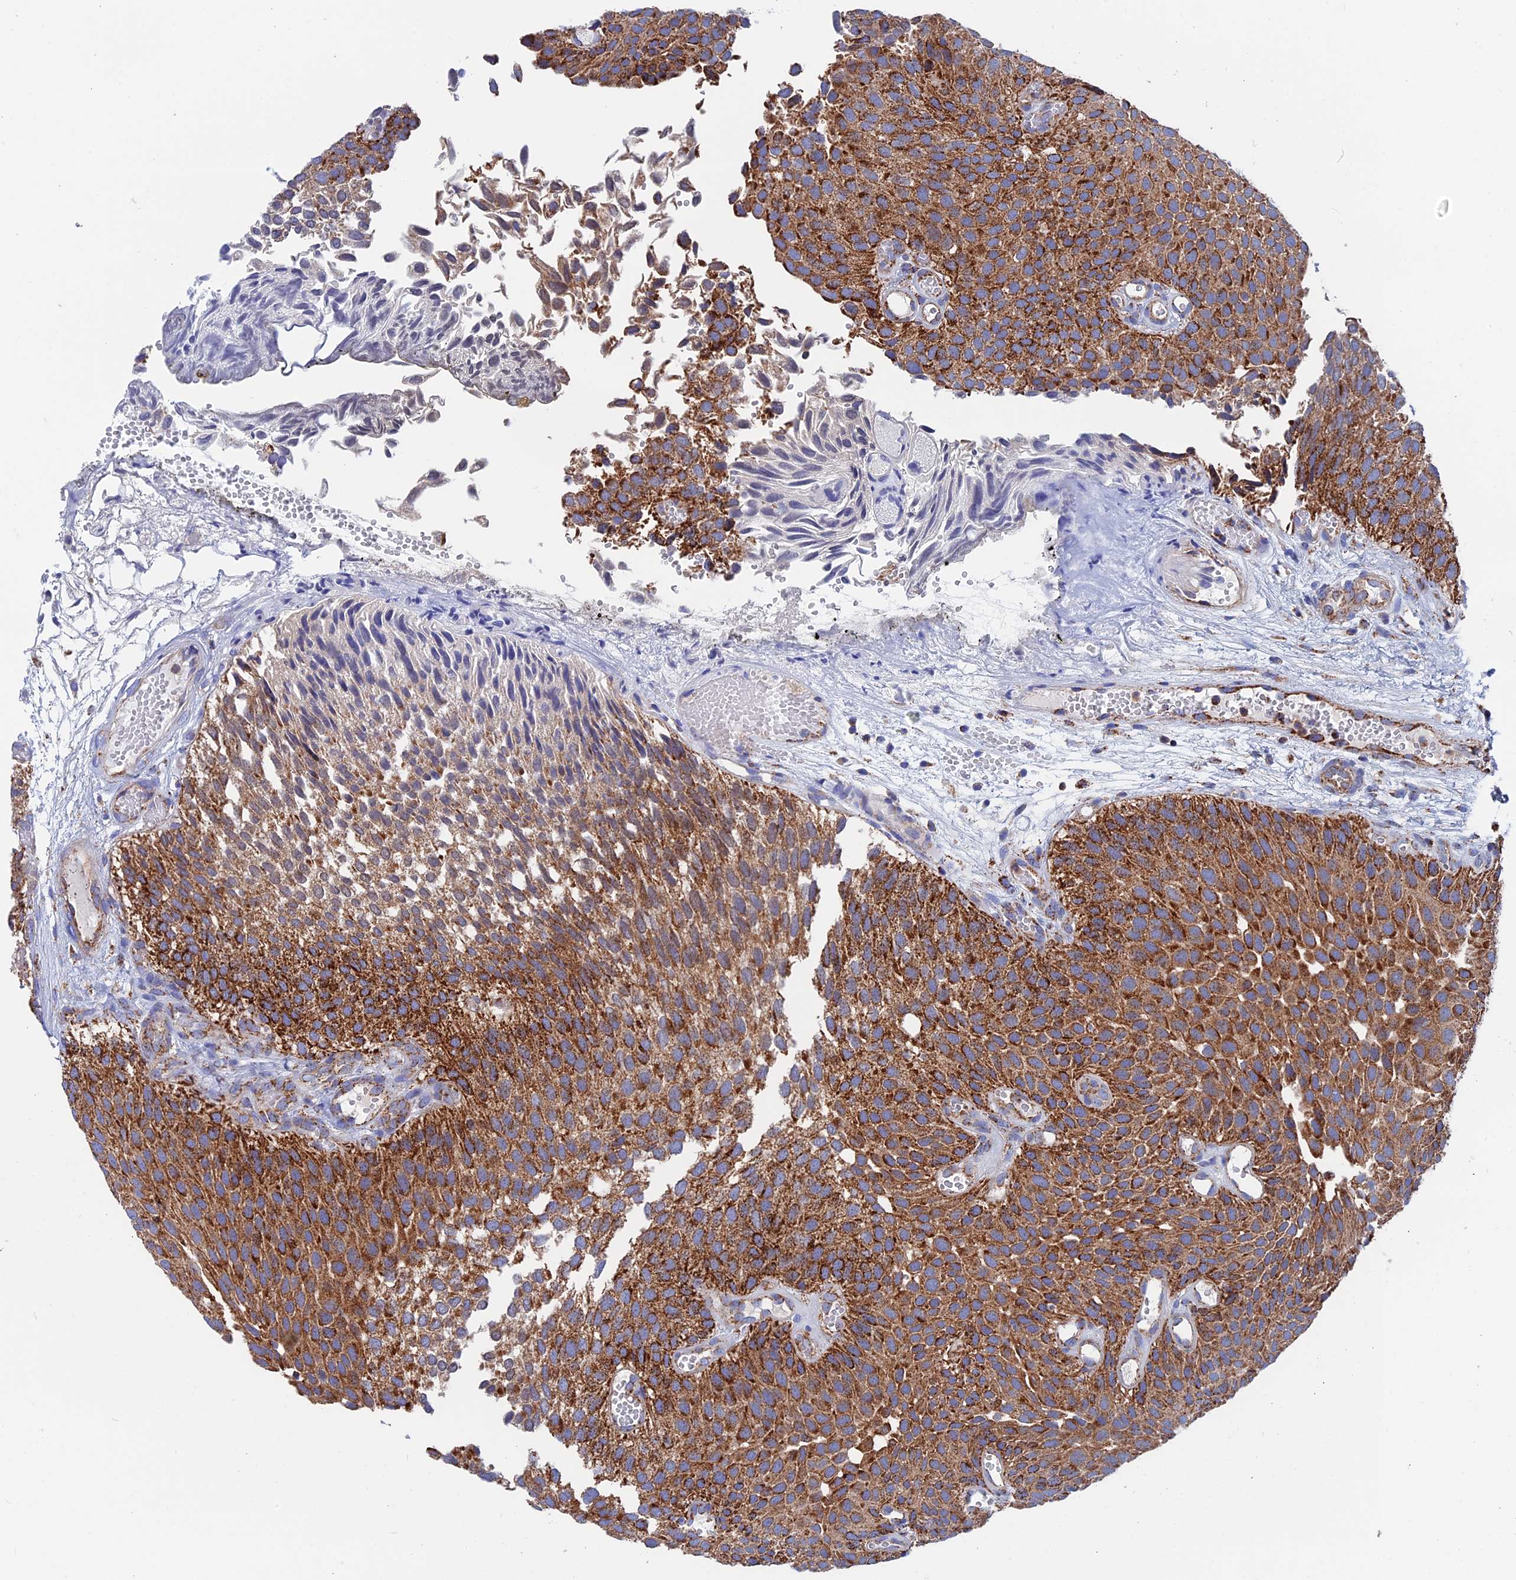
{"staining": {"intensity": "strong", "quantity": "25%-75%", "location": "cytoplasmic/membranous"}, "tissue": "urothelial cancer", "cell_type": "Tumor cells", "image_type": "cancer", "snomed": [{"axis": "morphology", "description": "Urothelial carcinoma, Low grade"}, {"axis": "topography", "description": "Urinary bladder"}], "caption": "Protein positivity by immunohistochemistry (IHC) reveals strong cytoplasmic/membranous positivity in approximately 25%-75% of tumor cells in urothelial carcinoma (low-grade).", "gene": "WDR83", "patient": {"sex": "male", "age": 89}}